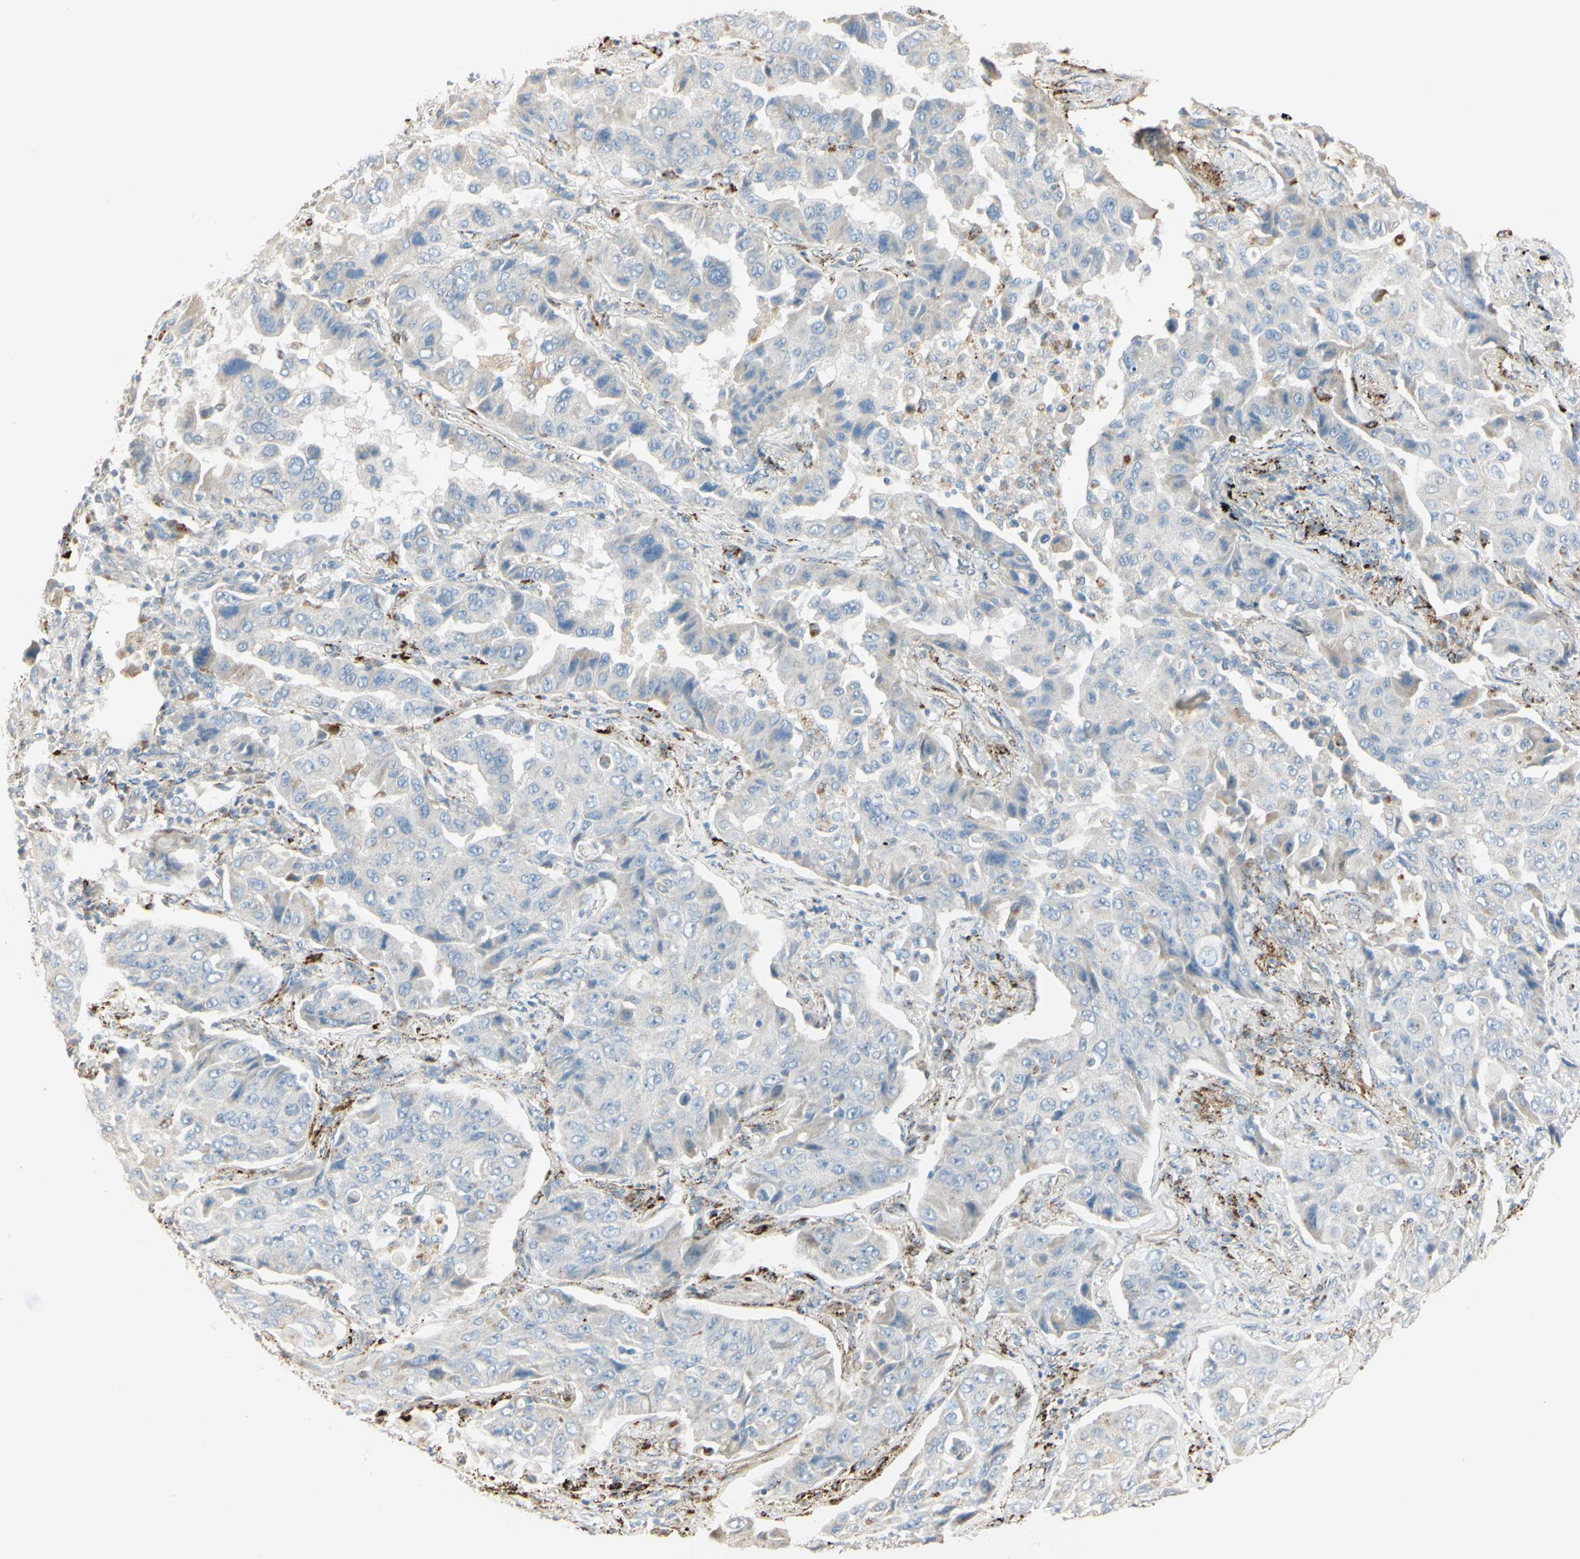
{"staining": {"intensity": "weak", "quantity": ">75%", "location": "cytoplasmic/membranous"}, "tissue": "lung cancer", "cell_type": "Tumor cells", "image_type": "cancer", "snomed": [{"axis": "morphology", "description": "Adenocarcinoma, NOS"}, {"axis": "topography", "description": "Lung"}], "caption": "This photomicrograph displays lung cancer (adenocarcinoma) stained with immunohistochemistry (IHC) to label a protein in brown. The cytoplasmic/membranous of tumor cells show weak positivity for the protein. Nuclei are counter-stained blue.", "gene": "ANGPTL1", "patient": {"sex": "female", "age": 65}}